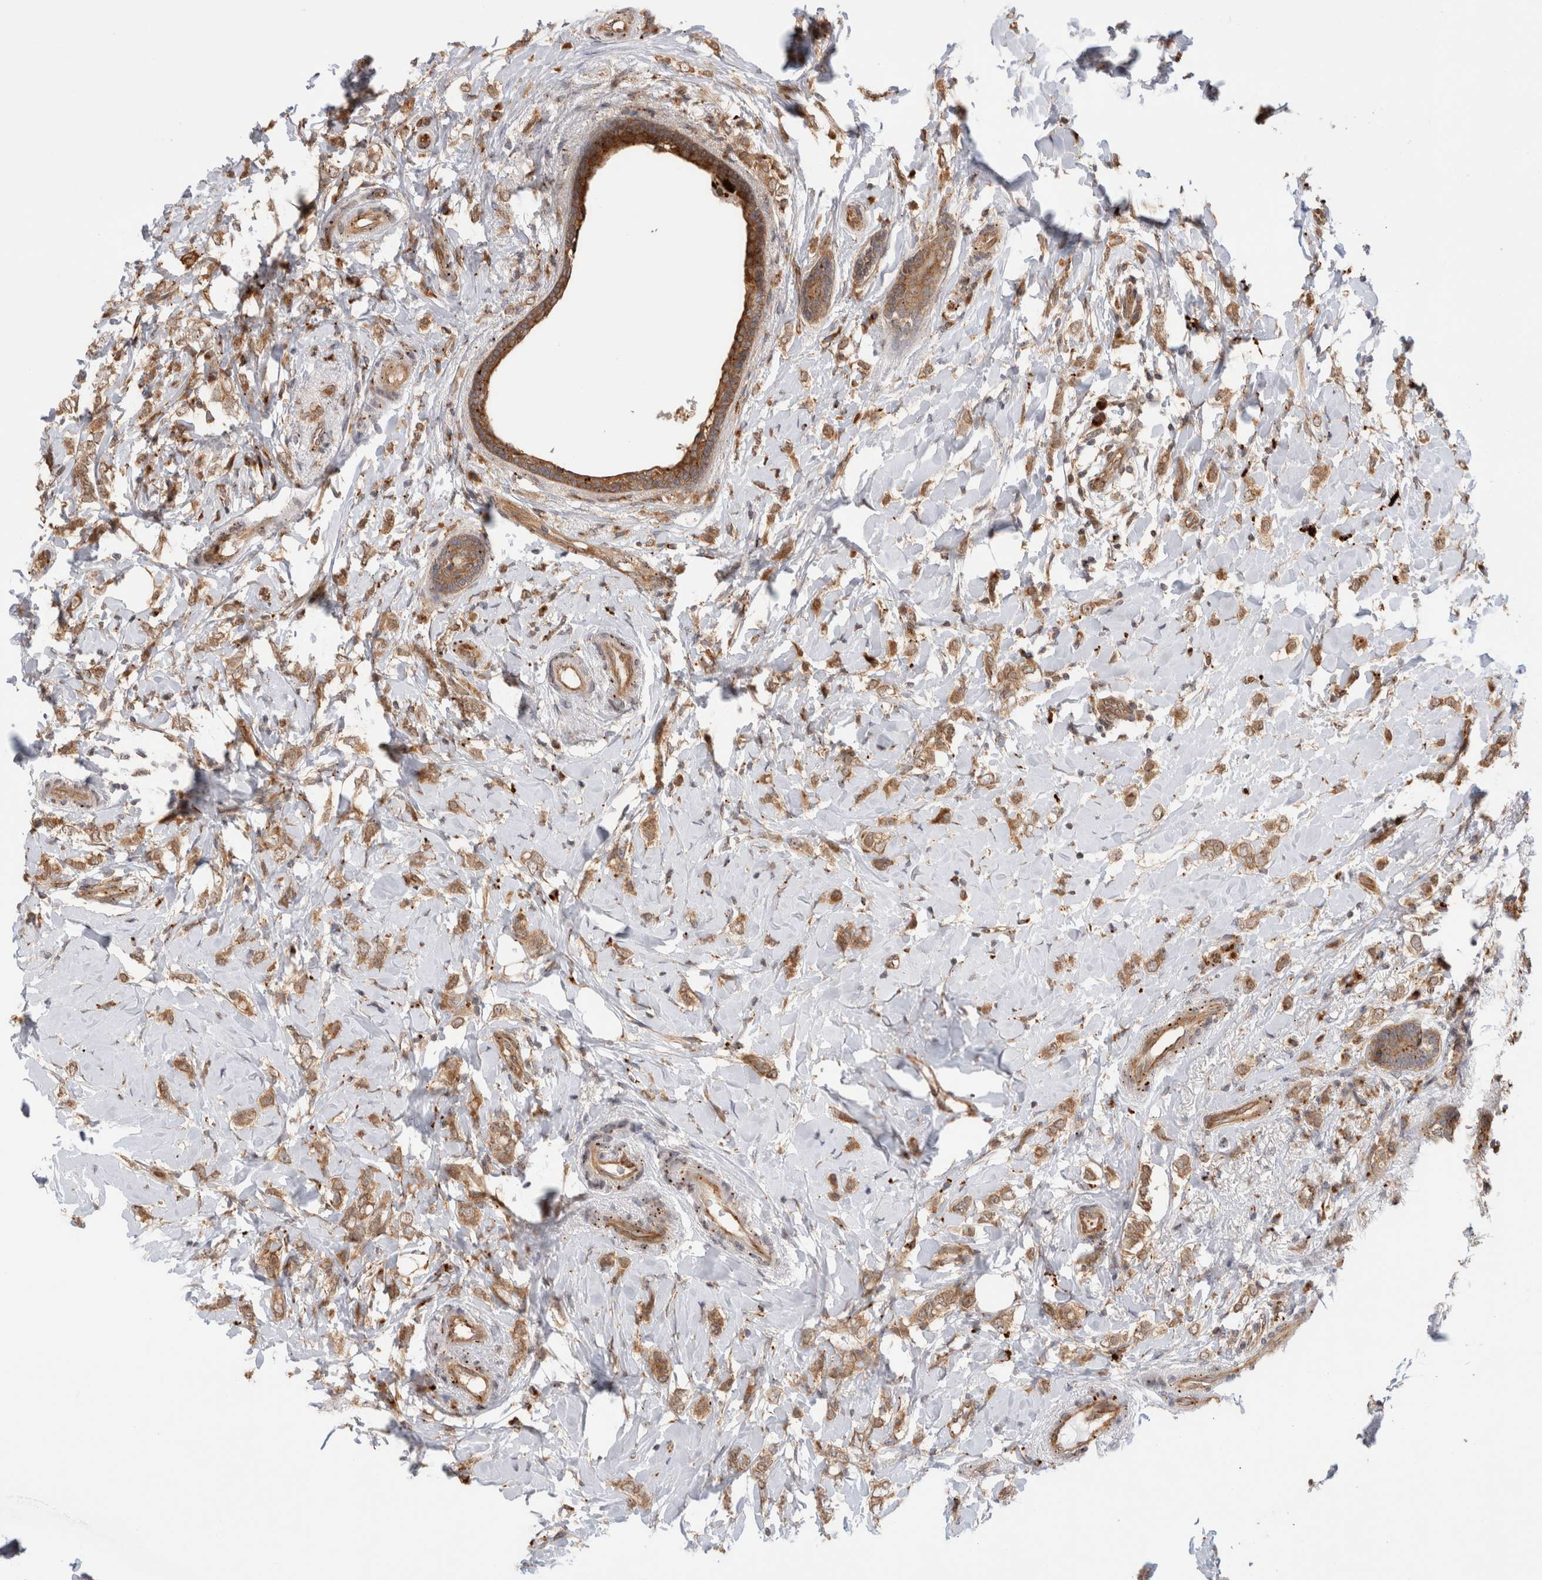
{"staining": {"intensity": "moderate", "quantity": ">75%", "location": "cytoplasmic/membranous"}, "tissue": "breast cancer", "cell_type": "Tumor cells", "image_type": "cancer", "snomed": [{"axis": "morphology", "description": "Normal tissue, NOS"}, {"axis": "morphology", "description": "Lobular carcinoma"}, {"axis": "topography", "description": "Breast"}], "caption": "High-power microscopy captured an immunohistochemistry (IHC) micrograph of breast lobular carcinoma, revealing moderate cytoplasmic/membranous staining in approximately >75% of tumor cells. Using DAB (3,3'-diaminobenzidine) (brown) and hematoxylin (blue) stains, captured at high magnification using brightfield microscopy.", "gene": "ACTL9", "patient": {"sex": "female", "age": 47}}